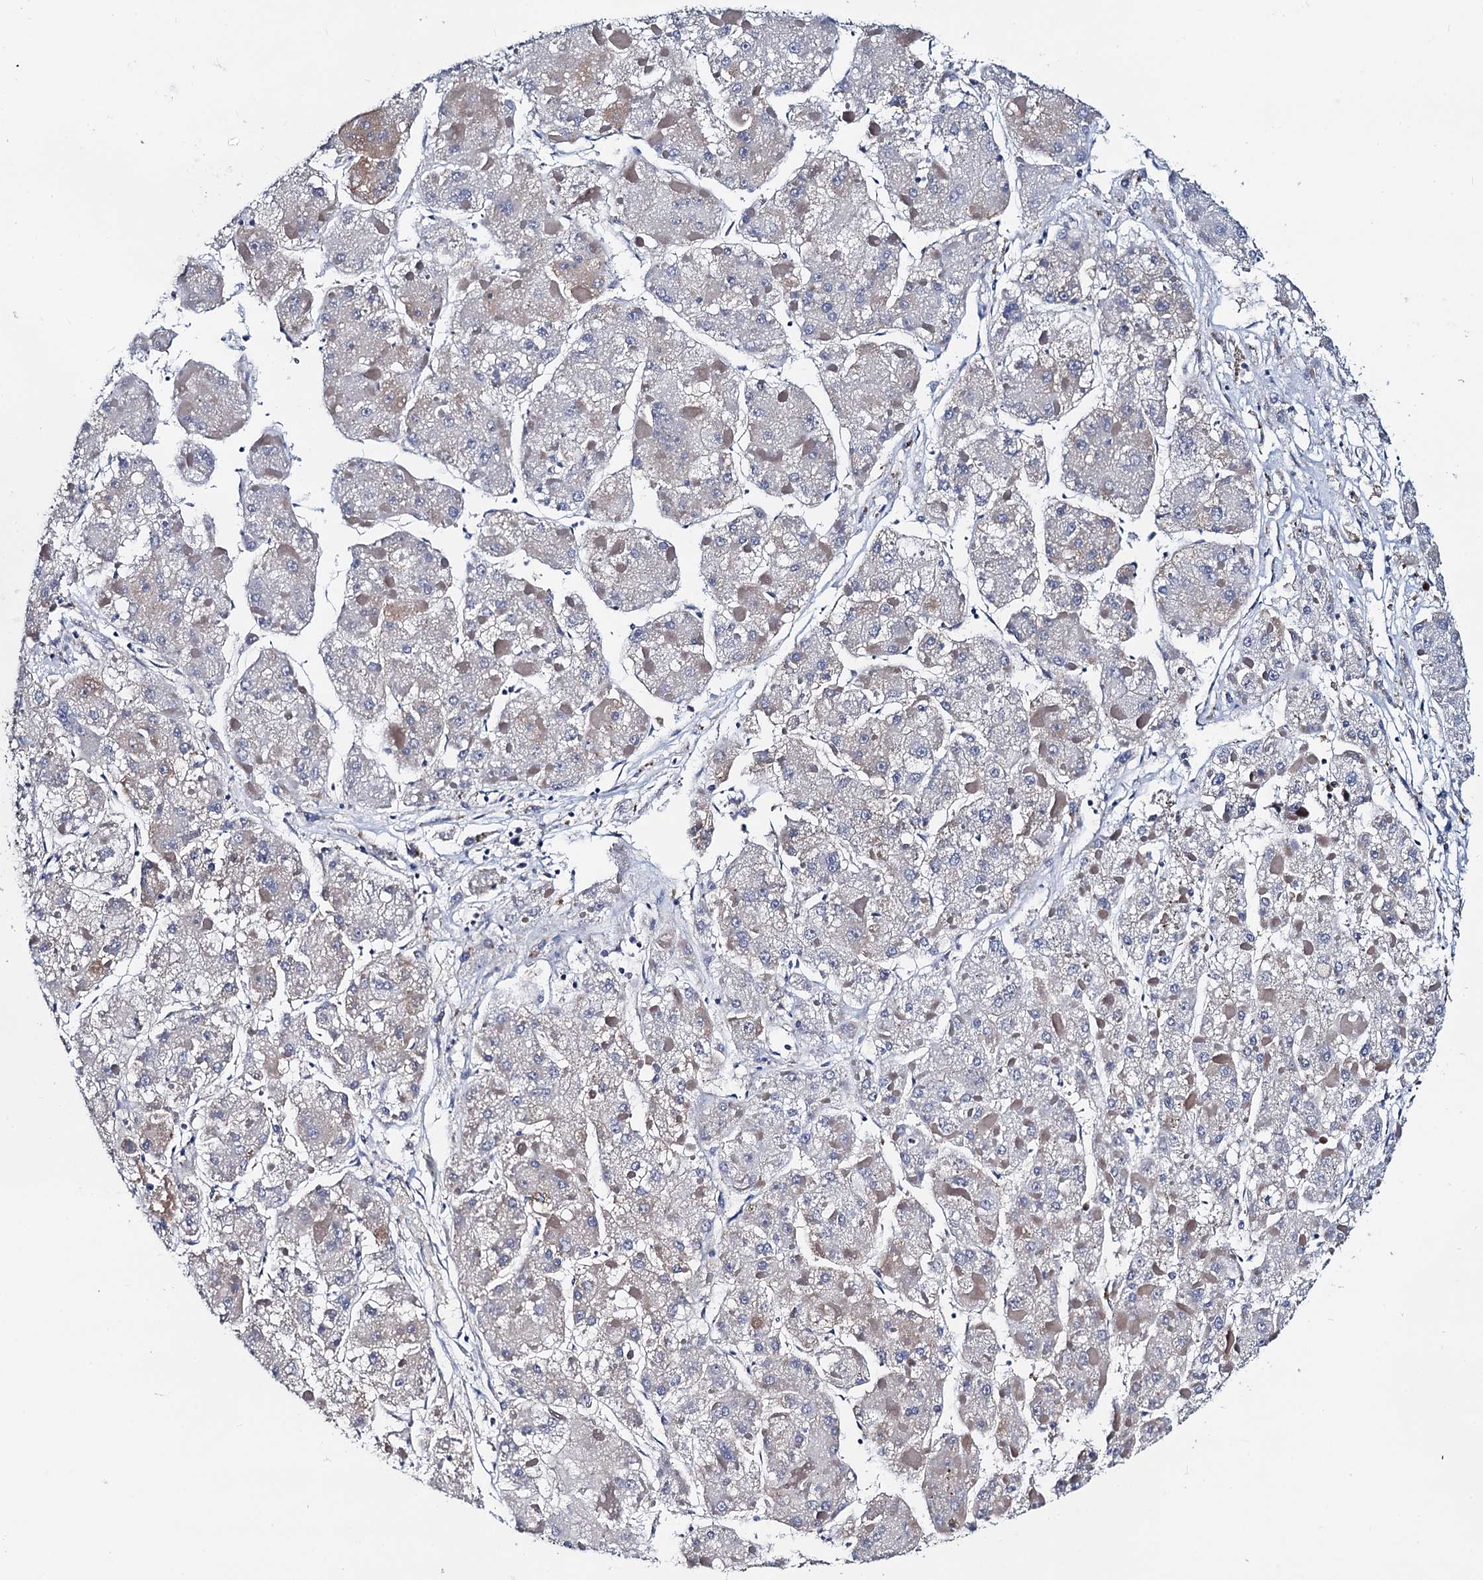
{"staining": {"intensity": "weak", "quantity": "<25%", "location": "cytoplasmic/membranous"}, "tissue": "liver cancer", "cell_type": "Tumor cells", "image_type": "cancer", "snomed": [{"axis": "morphology", "description": "Carcinoma, Hepatocellular, NOS"}, {"axis": "topography", "description": "Liver"}], "caption": "Tumor cells show no significant positivity in hepatocellular carcinoma (liver).", "gene": "PGLS", "patient": {"sex": "female", "age": 73}}